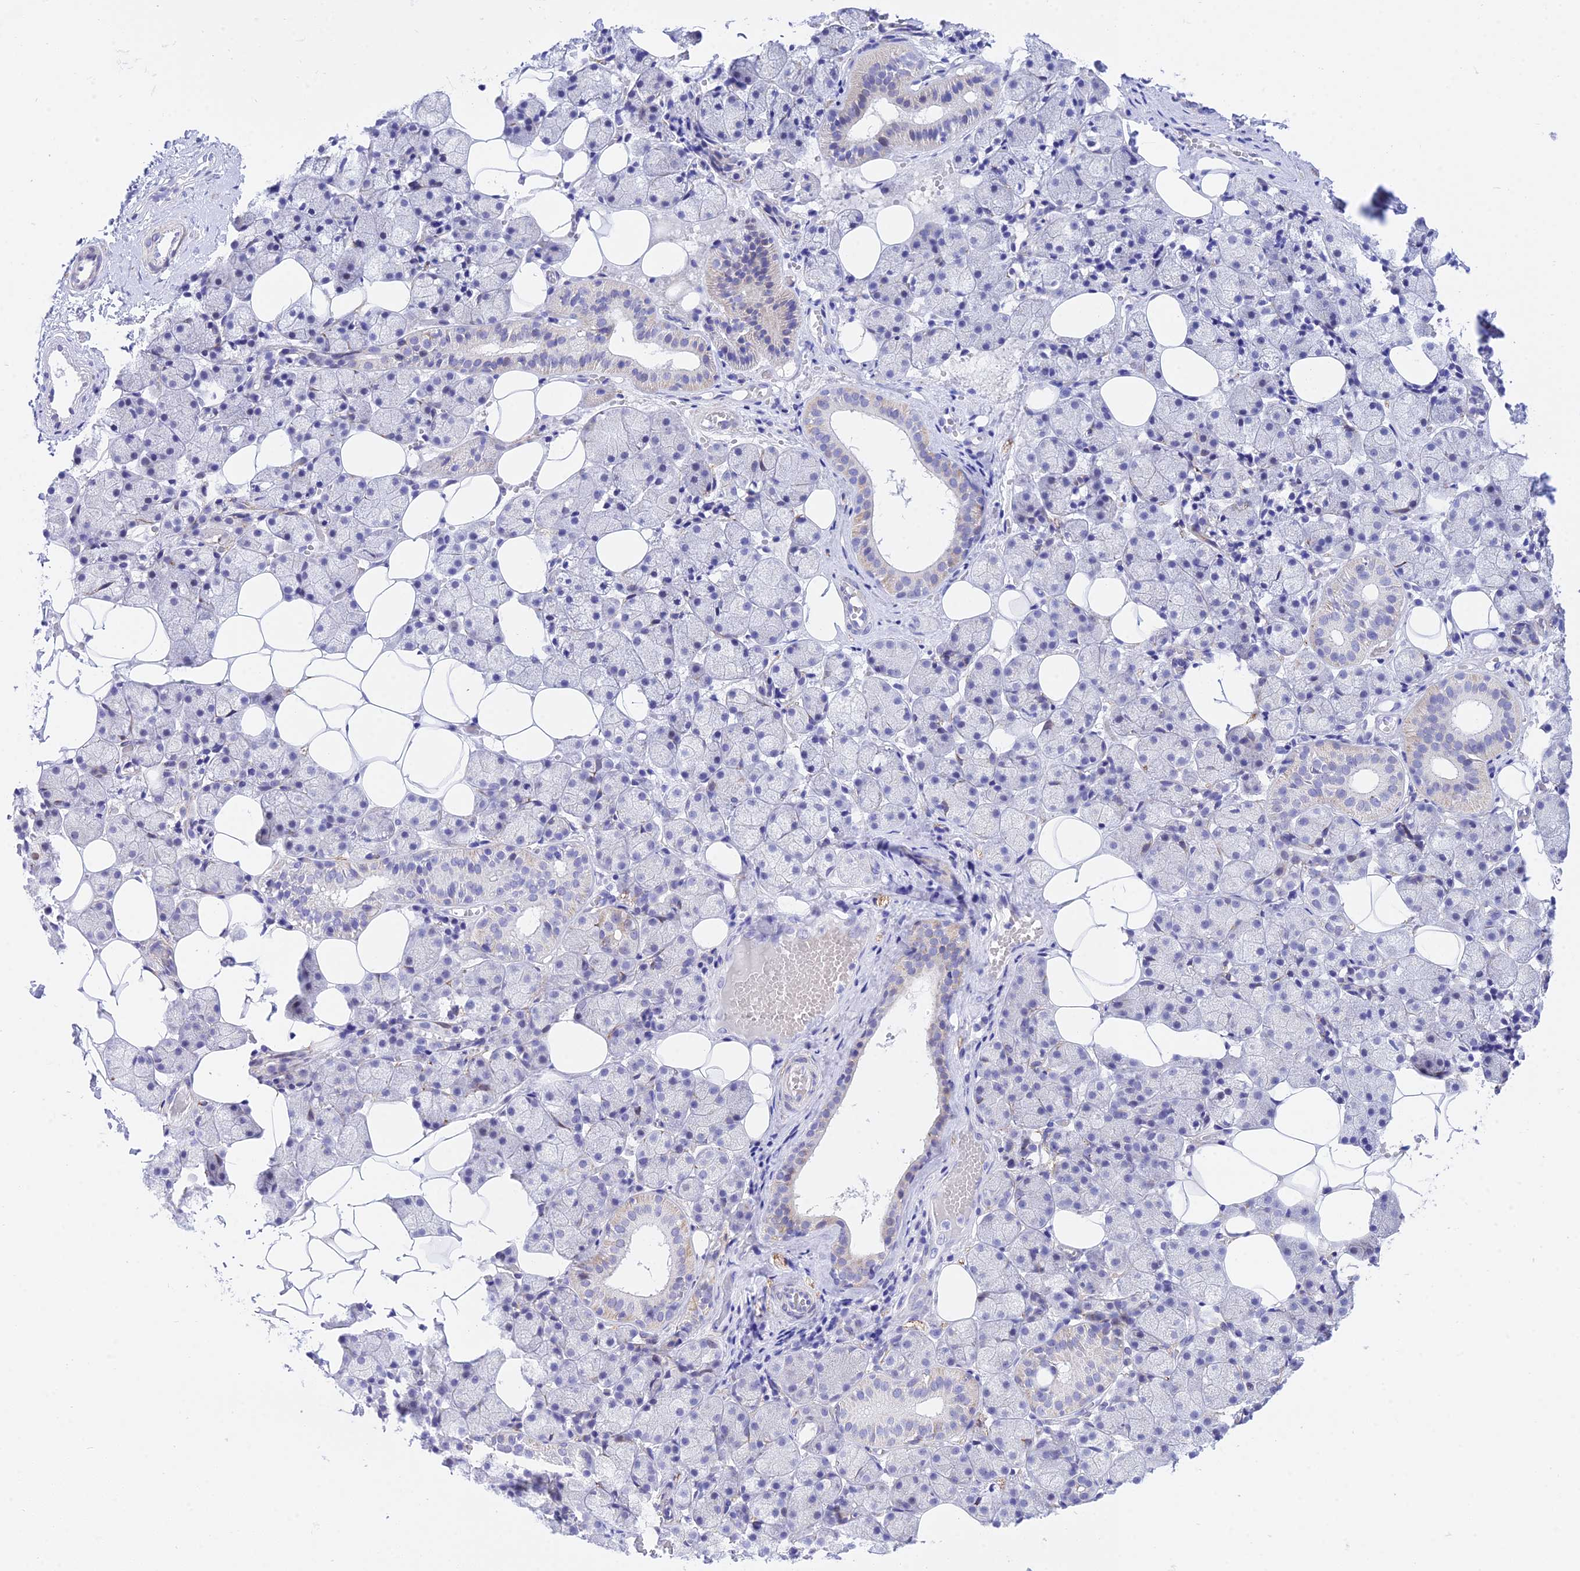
{"staining": {"intensity": "negative", "quantity": "none", "location": "none"}, "tissue": "salivary gland", "cell_type": "Glandular cells", "image_type": "normal", "snomed": [{"axis": "morphology", "description": "Normal tissue, NOS"}, {"axis": "topography", "description": "Salivary gland"}], "caption": "A micrograph of salivary gland stained for a protein displays no brown staining in glandular cells.", "gene": "DEFB107A", "patient": {"sex": "female", "age": 33}}